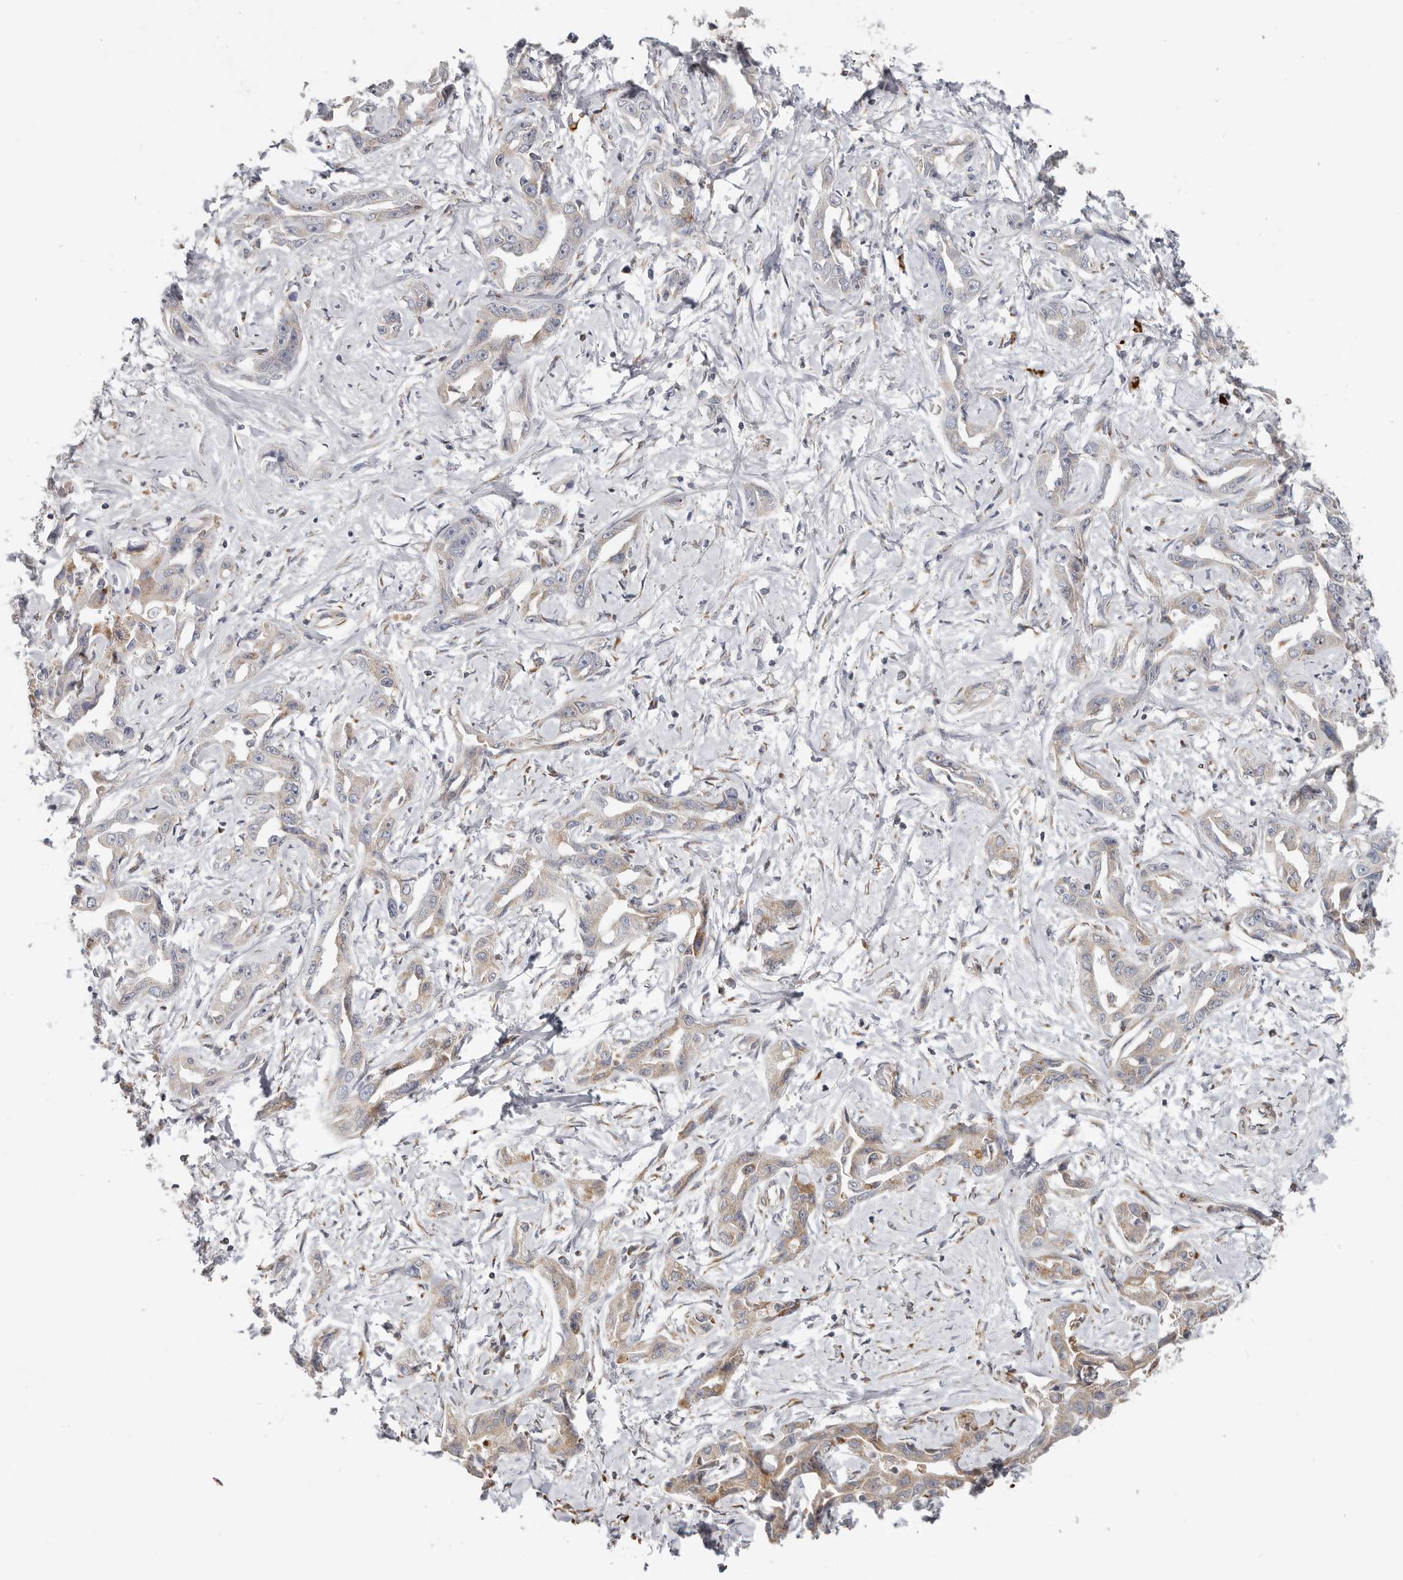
{"staining": {"intensity": "weak", "quantity": "25%-75%", "location": "cytoplasmic/membranous"}, "tissue": "liver cancer", "cell_type": "Tumor cells", "image_type": "cancer", "snomed": [{"axis": "morphology", "description": "Cholangiocarcinoma"}, {"axis": "topography", "description": "Liver"}], "caption": "Immunohistochemistry of liver cancer demonstrates low levels of weak cytoplasmic/membranous expression in approximately 25%-75% of tumor cells.", "gene": "IL32", "patient": {"sex": "male", "age": 59}}